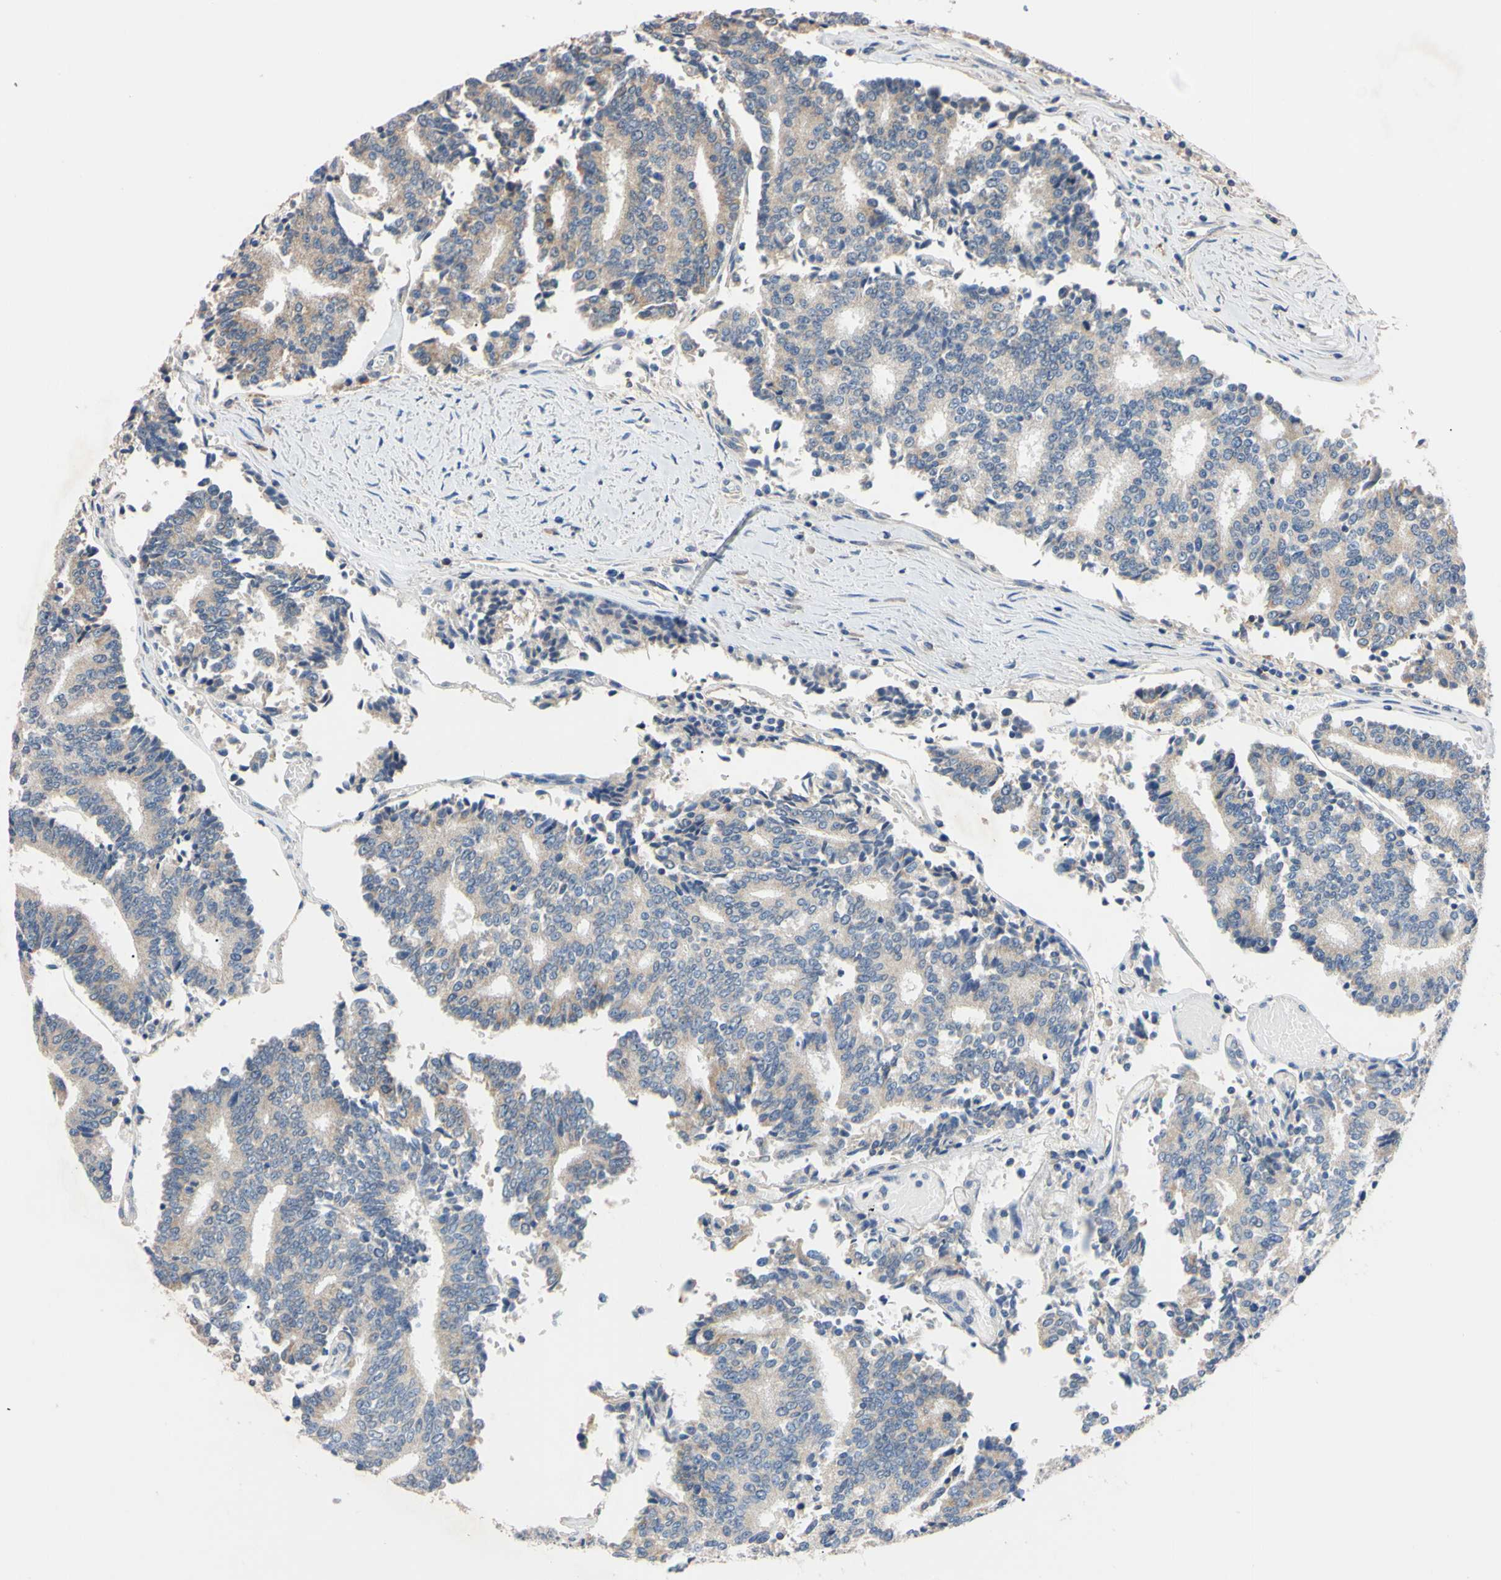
{"staining": {"intensity": "weak", "quantity": ">75%", "location": "cytoplasmic/membranous"}, "tissue": "prostate cancer", "cell_type": "Tumor cells", "image_type": "cancer", "snomed": [{"axis": "morphology", "description": "Normal tissue, NOS"}, {"axis": "morphology", "description": "Adenocarcinoma, High grade"}, {"axis": "topography", "description": "Prostate"}, {"axis": "topography", "description": "Seminal veicle"}], "caption": "About >75% of tumor cells in adenocarcinoma (high-grade) (prostate) show weak cytoplasmic/membranous protein staining as visualized by brown immunohistochemical staining.", "gene": "PNKD", "patient": {"sex": "male", "age": 55}}